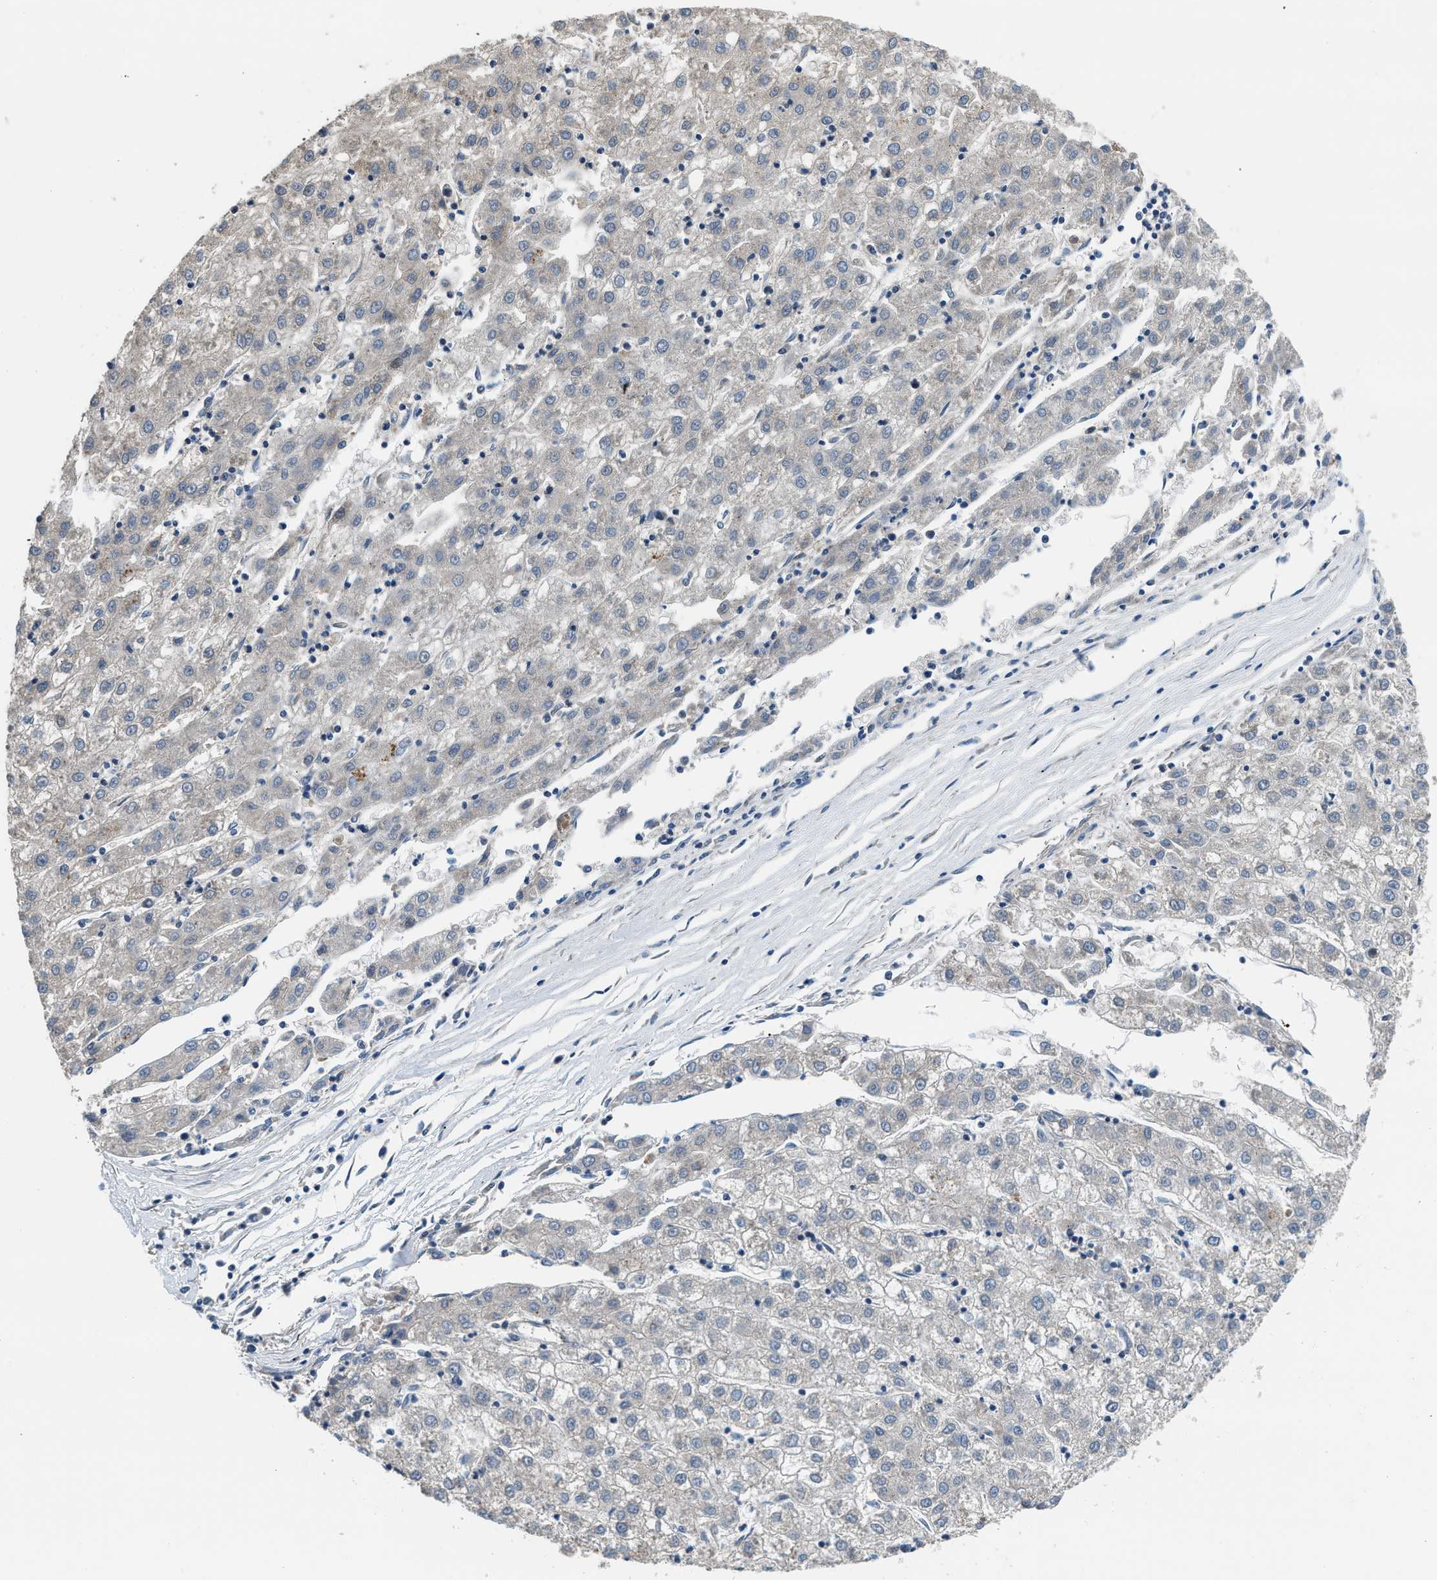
{"staining": {"intensity": "weak", "quantity": "<25%", "location": "cytoplasmic/membranous"}, "tissue": "liver cancer", "cell_type": "Tumor cells", "image_type": "cancer", "snomed": [{"axis": "morphology", "description": "Carcinoma, Hepatocellular, NOS"}, {"axis": "topography", "description": "Liver"}], "caption": "Immunohistochemistry micrograph of human liver cancer (hepatocellular carcinoma) stained for a protein (brown), which shows no expression in tumor cells. (Brightfield microscopy of DAB immunohistochemistry (IHC) at high magnification).", "gene": "IL3RA", "patient": {"sex": "male", "age": 72}}